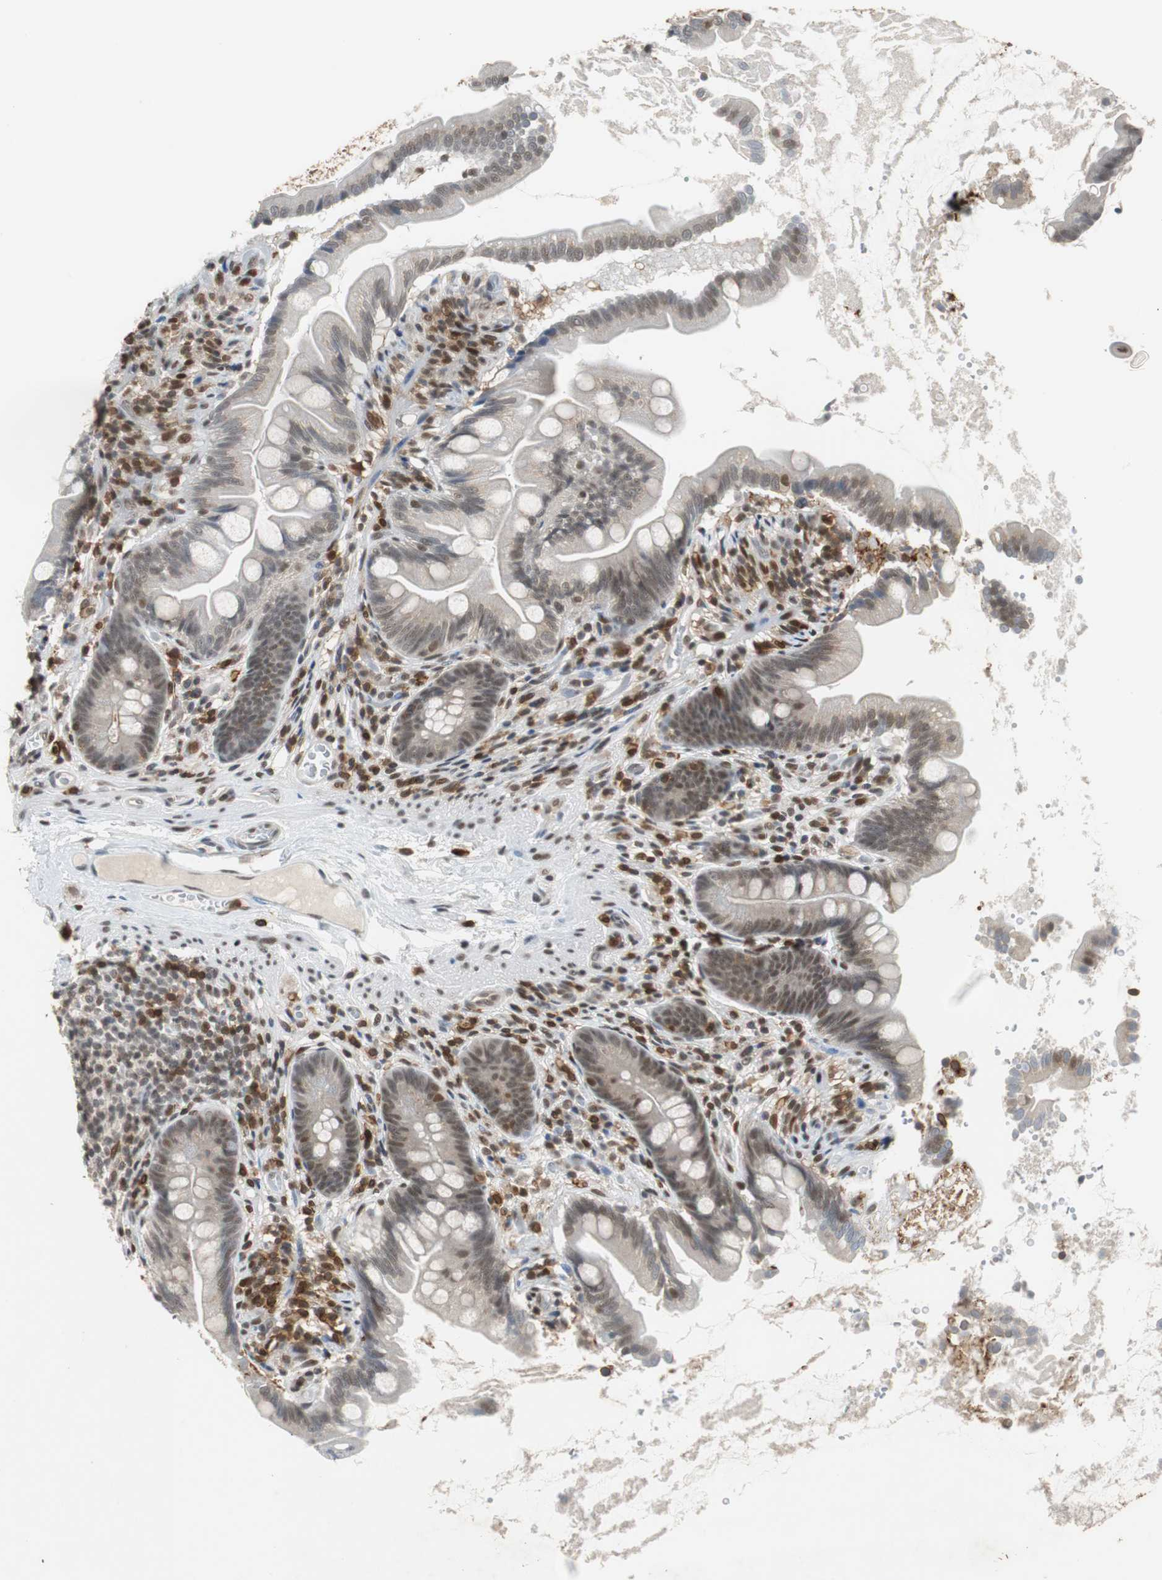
{"staining": {"intensity": "moderate", "quantity": "25%-75%", "location": "cytoplasmic/membranous,nuclear"}, "tissue": "small intestine", "cell_type": "Glandular cells", "image_type": "normal", "snomed": [{"axis": "morphology", "description": "Normal tissue, NOS"}, {"axis": "topography", "description": "Small intestine"}], "caption": "Small intestine stained with DAB IHC reveals medium levels of moderate cytoplasmic/membranous,nuclear expression in about 25%-75% of glandular cells.", "gene": "SIRT1", "patient": {"sex": "female", "age": 56}}